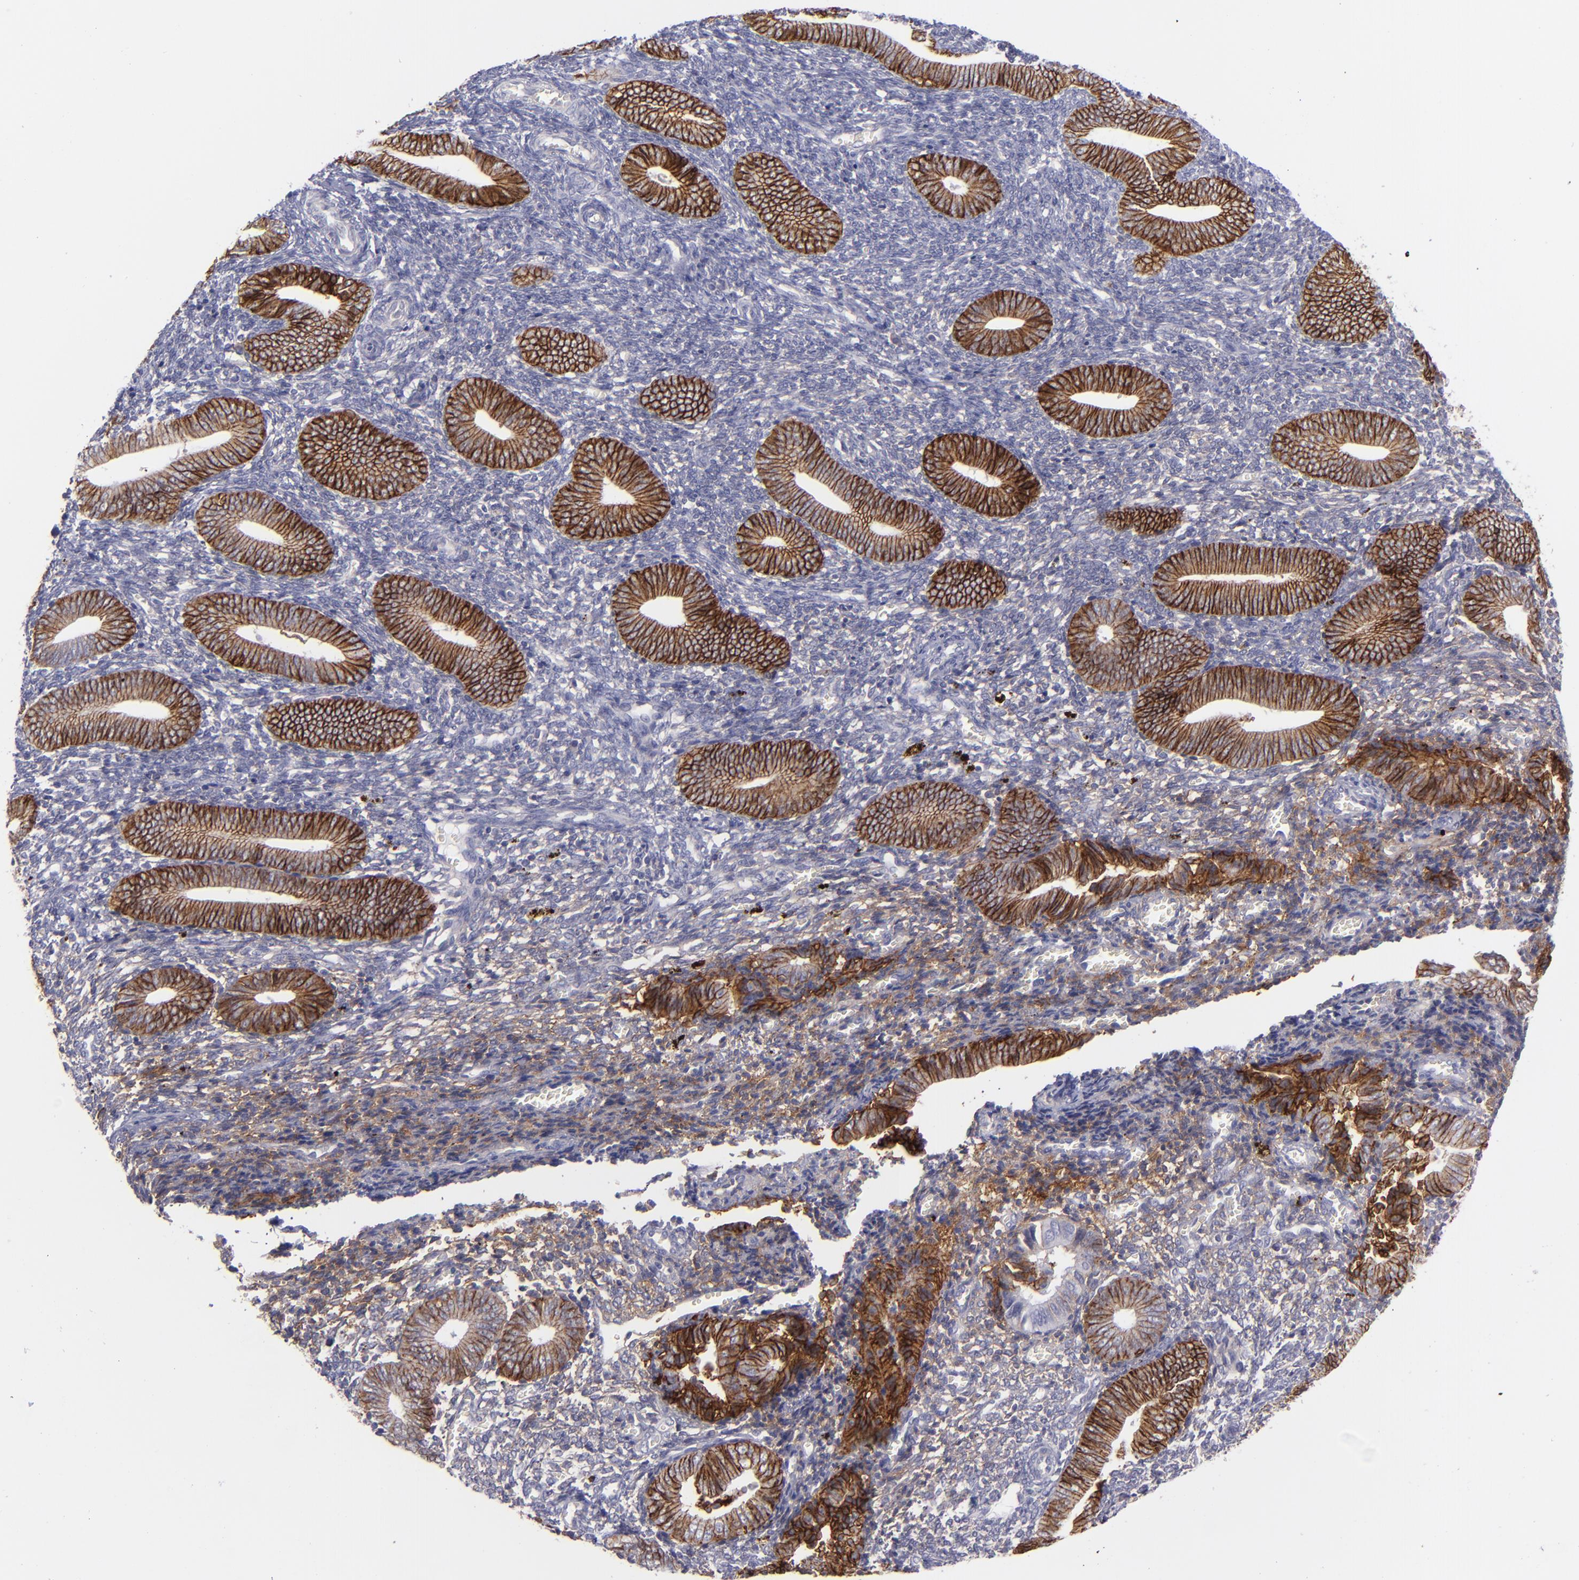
{"staining": {"intensity": "weak", "quantity": ">75%", "location": "cytoplasmic/membranous"}, "tissue": "endometrium", "cell_type": "Cells in endometrial stroma", "image_type": "normal", "snomed": [{"axis": "morphology", "description": "Normal tissue, NOS"}, {"axis": "topography", "description": "Uterus"}, {"axis": "topography", "description": "Endometrium"}], "caption": "Human endometrium stained with a brown dye reveals weak cytoplasmic/membranous positive staining in about >75% of cells in endometrial stroma.", "gene": "BSG", "patient": {"sex": "female", "age": 33}}